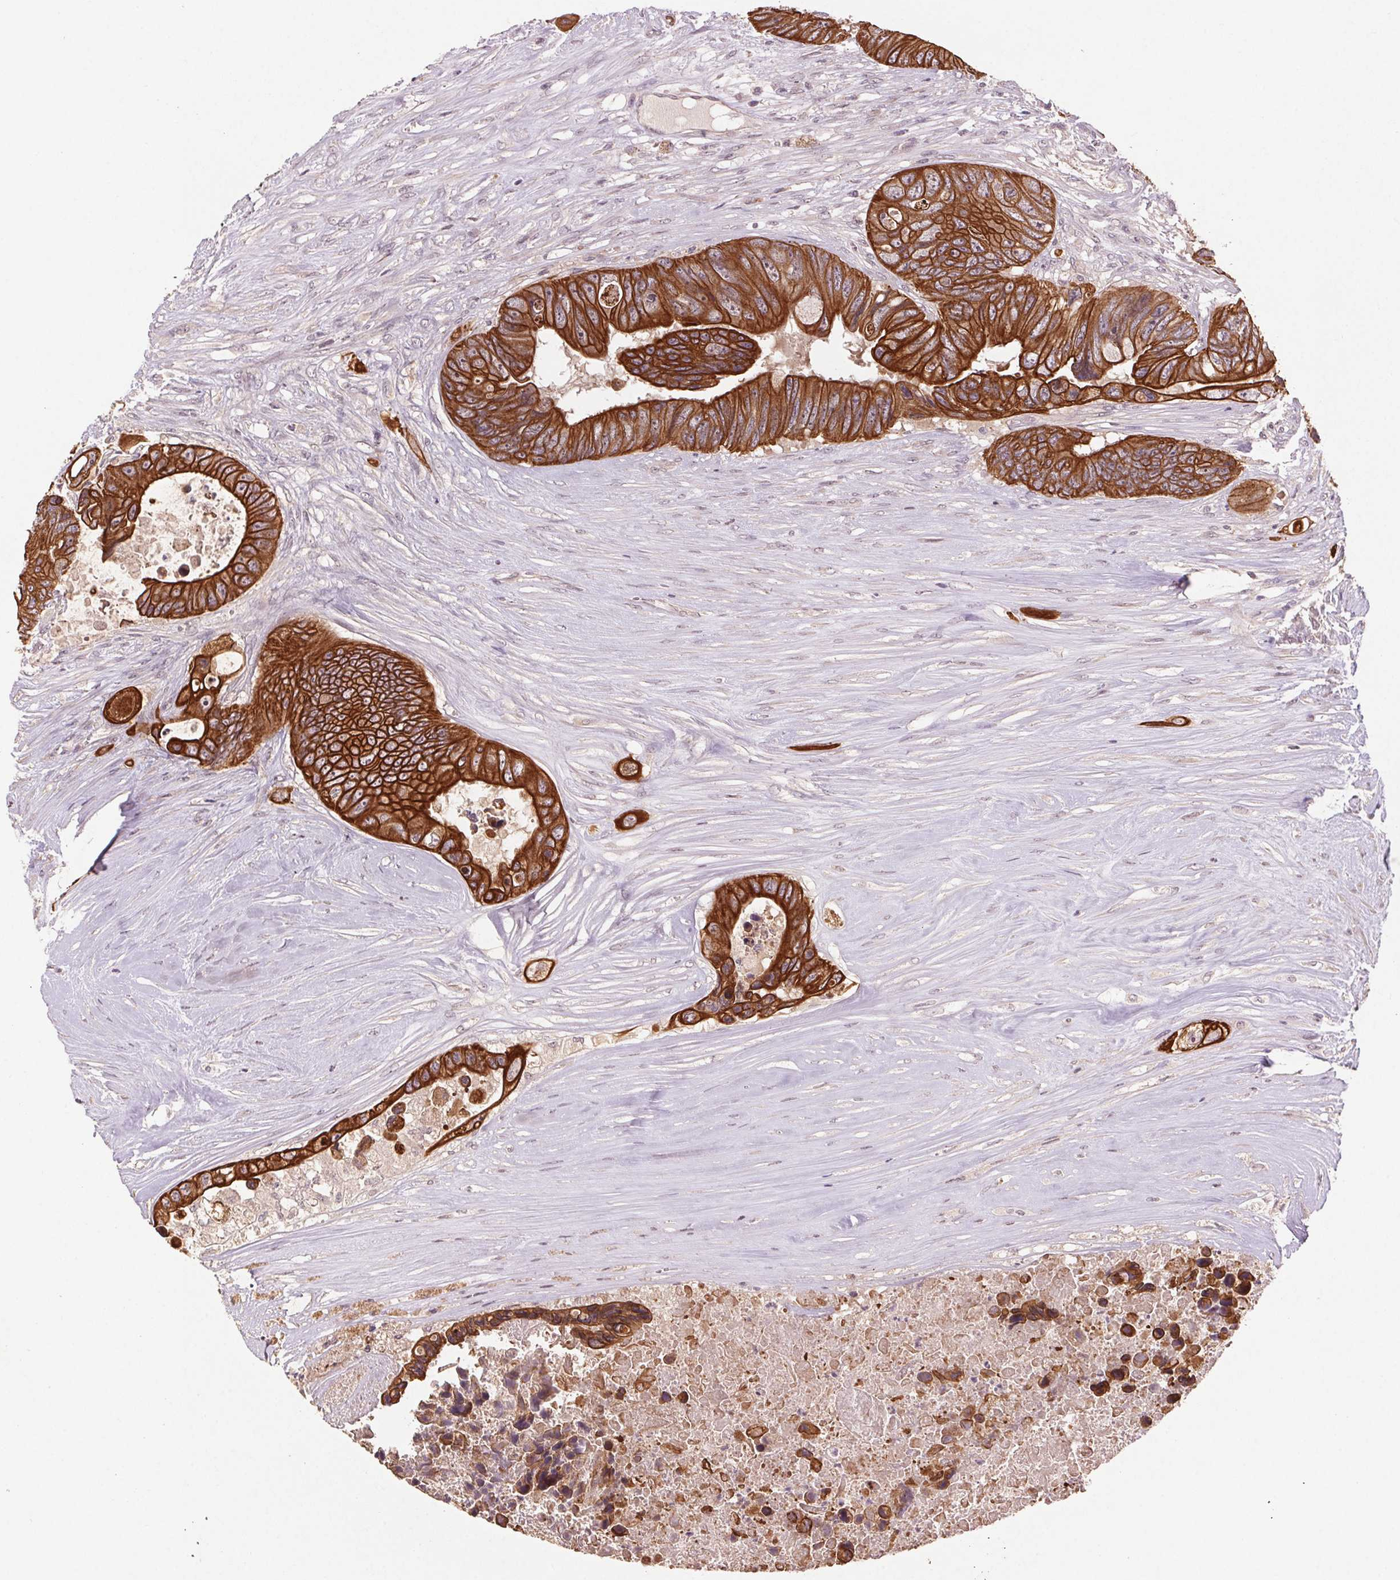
{"staining": {"intensity": "strong", "quantity": ">75%", "location": "cytoplasmic/membranous"}, "tissue": "colorectal cancer", "cell_type": "Tumor cells", "image_type": "cancer", "snomed": [{"axis": "morphology", "description": "Adenocarcinoma, NOS"}, {"axis": "topography", "description": "Colon"}], "caption": "An IHC micrograph of tumor tissue is shown. Protein staining in brown highlights strong cytoplasmic/membranous positivity in colorectal cancer (adenocarcinoma) within tumor cells.", "gene": "SMLR1", "patient": {"sex": "female", "age": 48}}